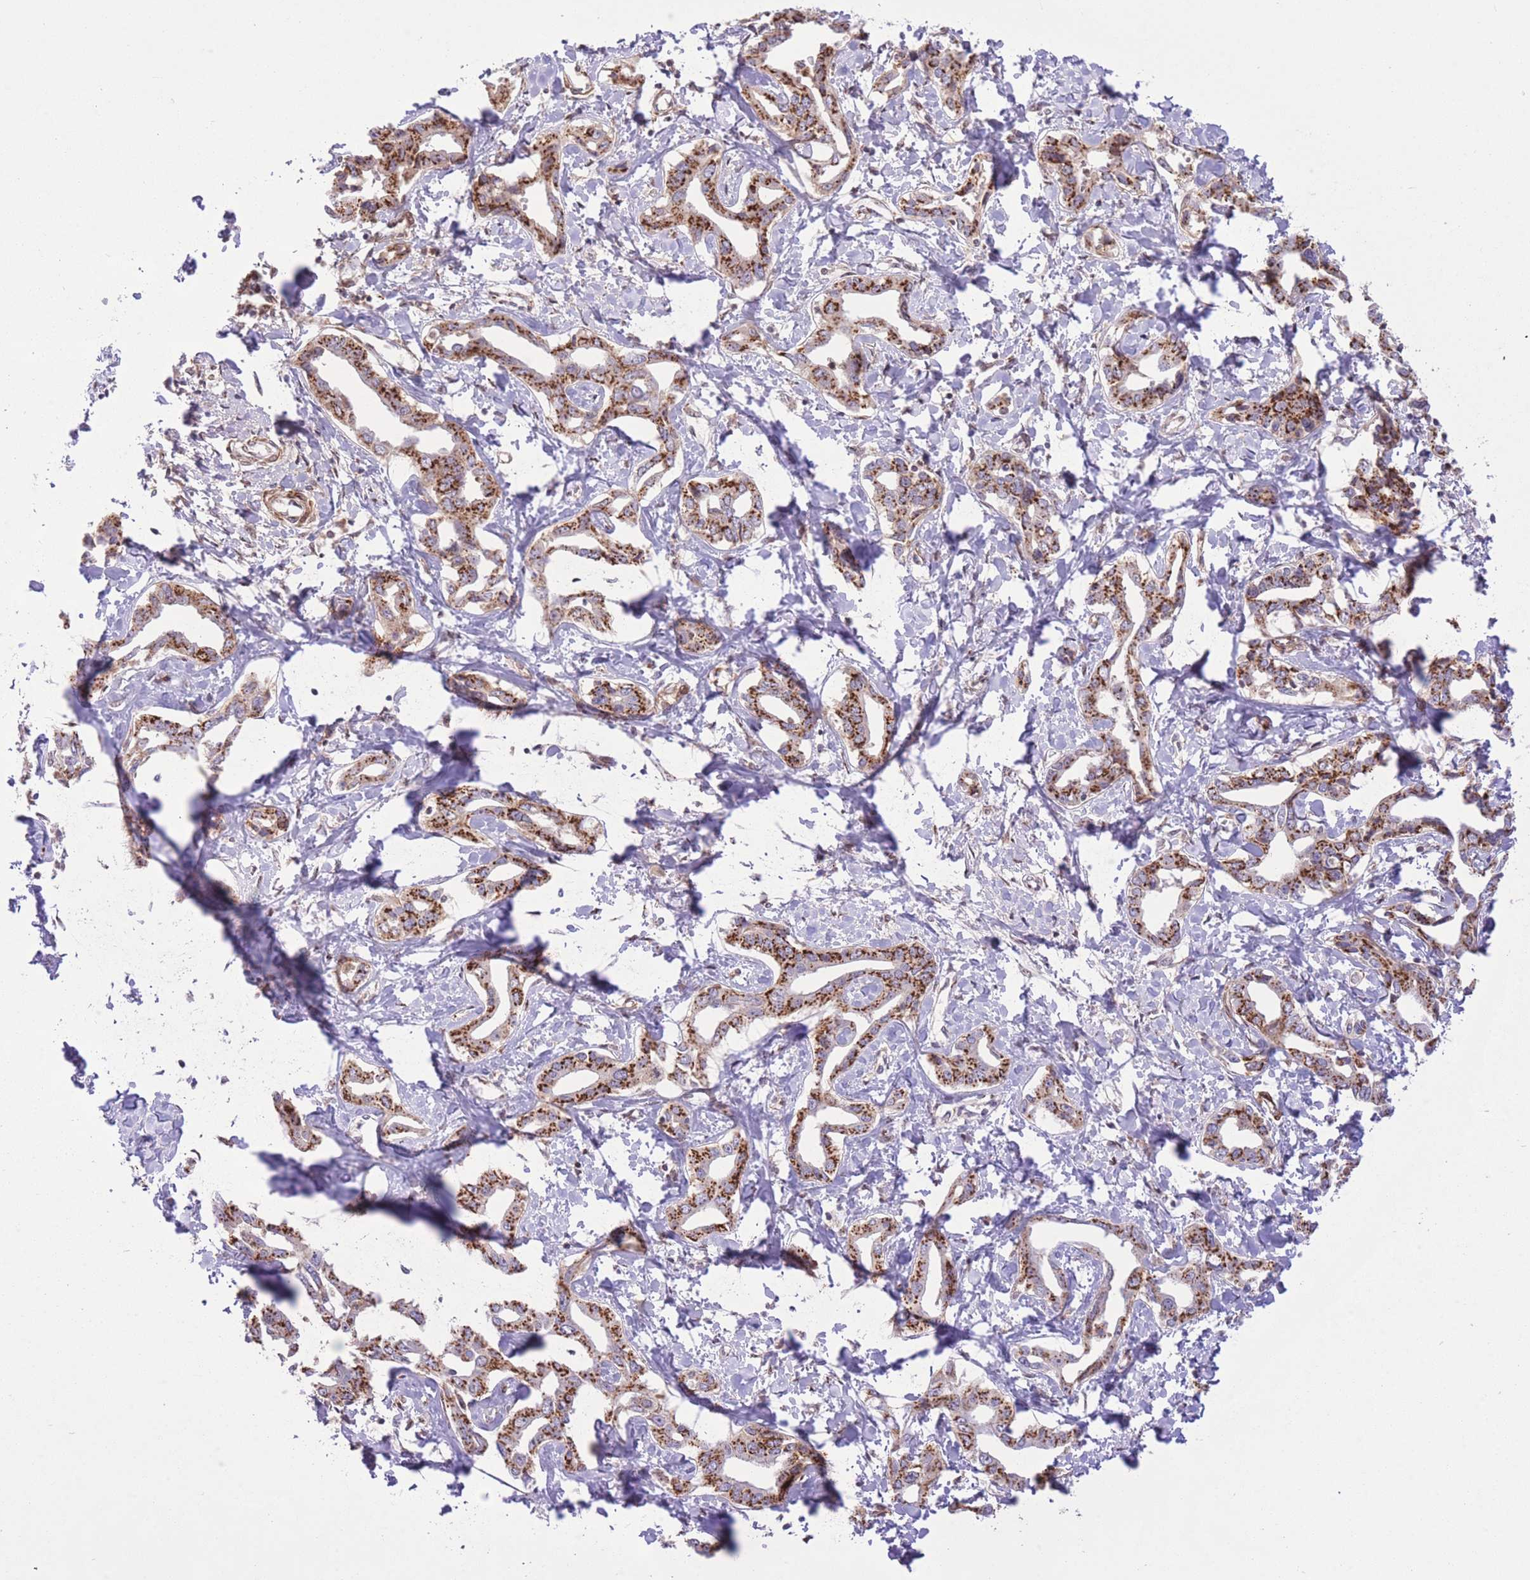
{"staining": {"intensity": "strong", "quantity": ">75%", "location": "cytoplasmic/membranous"}, "tissue": "liver cancer", "cell_type": "Tumor cells", "image_type": "cancer", "snomed": [{"axis": "morphology", "description": "Cholangiocarcinoma"}, {"axis": "topography", "description": "Liver"}], "caption": "There is high levels of strong cytoplasmic/membranous positivity in tumor cells of liver cancer, as demonstrated by immunohistochemical staining (brown color).", "gene": "ZBED5", "patient": {"sex": "male", "age": 59}}